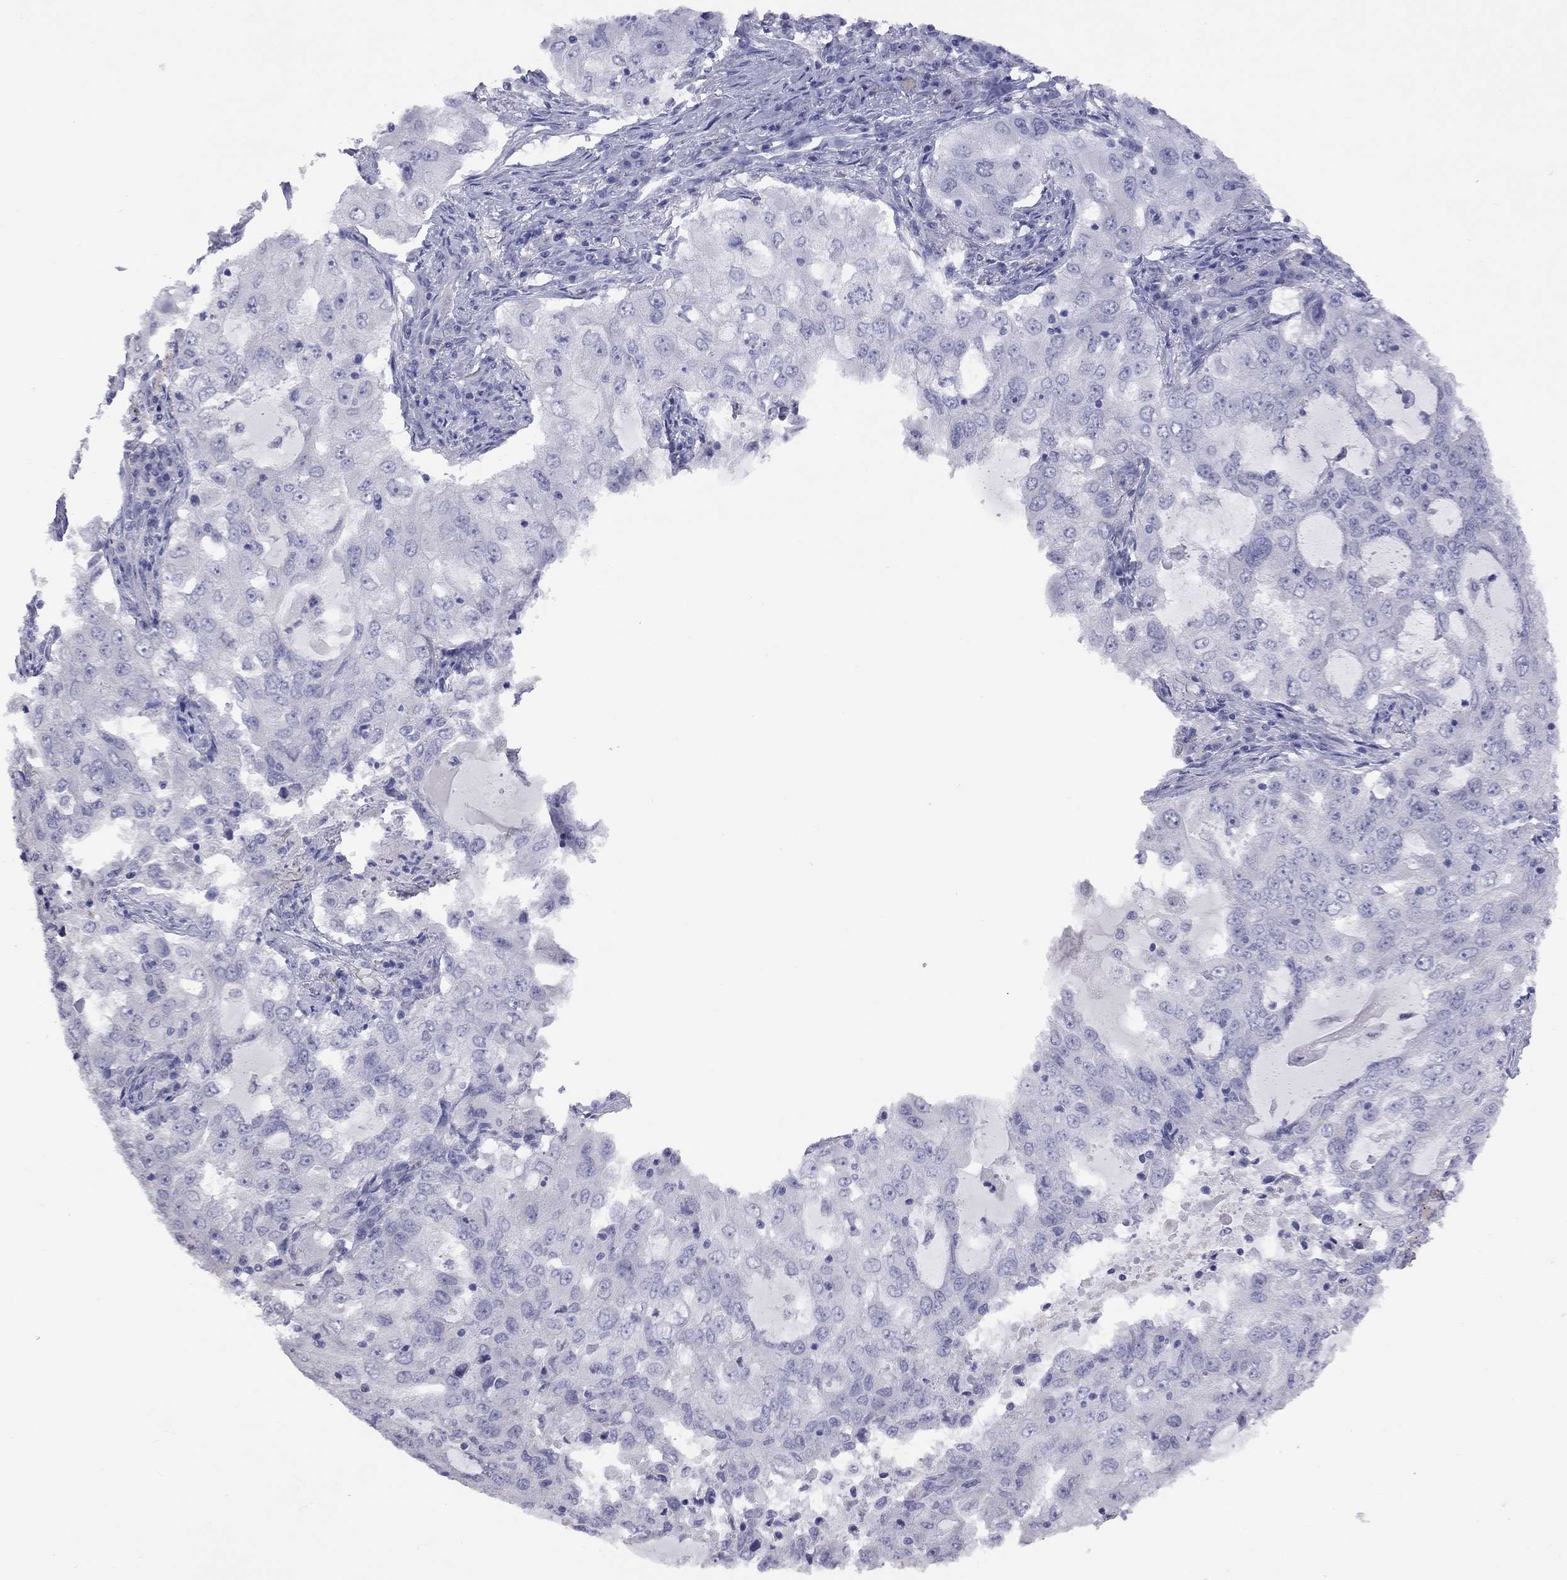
{"staining": {"intensity": "negative", "quantity": "none", "location": "none"}, "tissue": "lung cancer", "cell_type": "Tumor cells", "image_type": "cancer", "snomed": [{"axis": "morphology", "description": "Adenocarcinoma, NOS"}, {"axis": "topography", "description": "Lung"}], "caption": "This is an immunohistochemistry (IHC) histopathology image of lung cancer. There is no staining in tumor cells.", "gene": "HYLS1", "patient": {"sex": "female", "age": 61}}